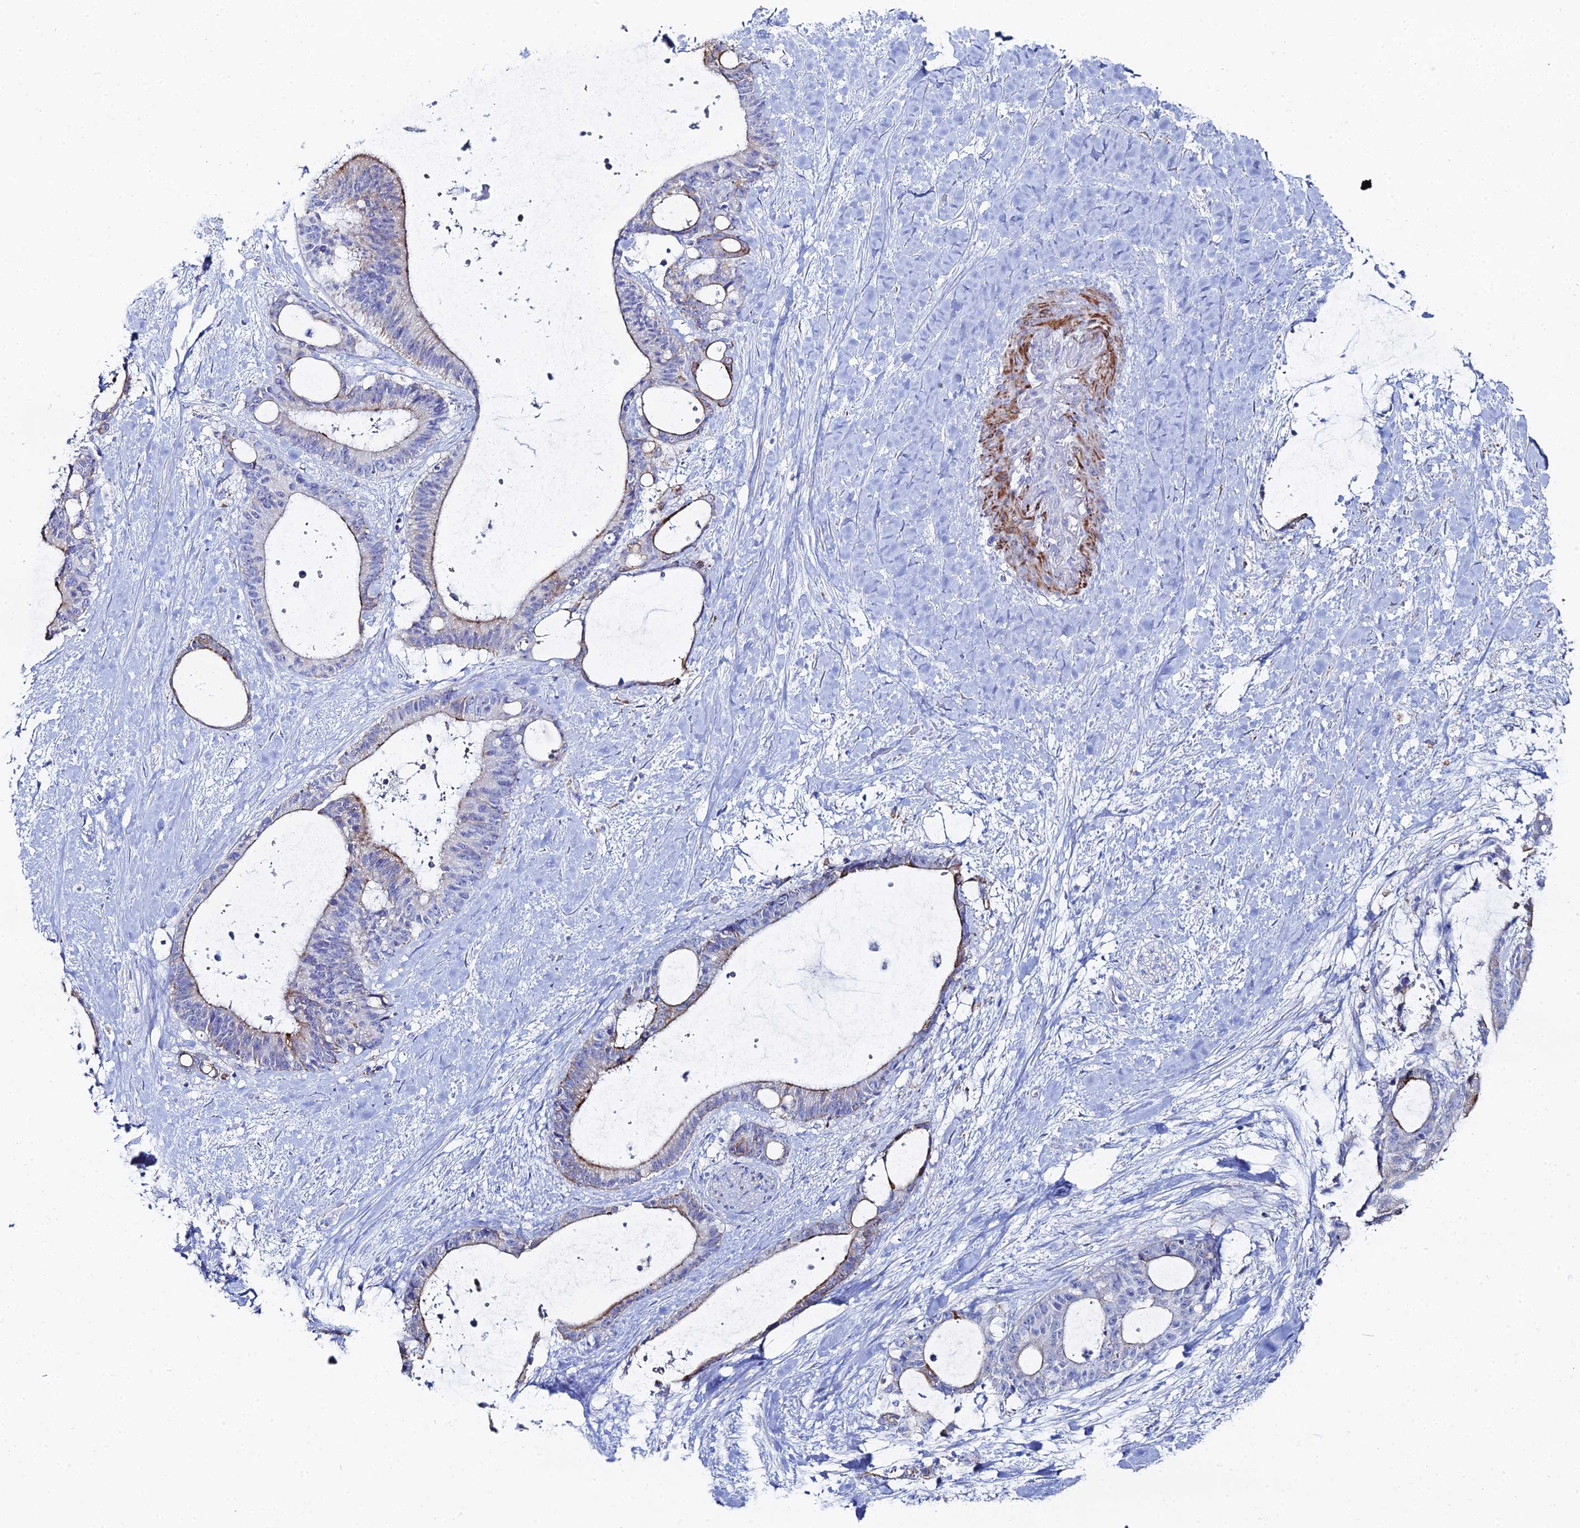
{"staining": {"intensity": "moderate", "quantity": "<25%", "location": "cytoplasmic/membranous"}, "tissue": "liver cancer", "cell_type": "Tumor cells", "image_type": "cancer", "snomed": [{"axis": "morphology", "description": "Normal tissue, NOS"}, {"axis": "morphology", "description": "Cholangiocarcinoma"}, {"axis": "topography", "description": "Liver"}, {"axis": "topography", "description": "Peripheral nerve tissue"}], "caption": "This micrograph reveals immunohistochemistry staining of human liver cancer (cholangiocarcinoma), with low moderate cytoplasmic/membranous positivity in approximately <25% of tumor cells.", "gene": "DHX34", "patient": {"sex": "female", "age": 73}}